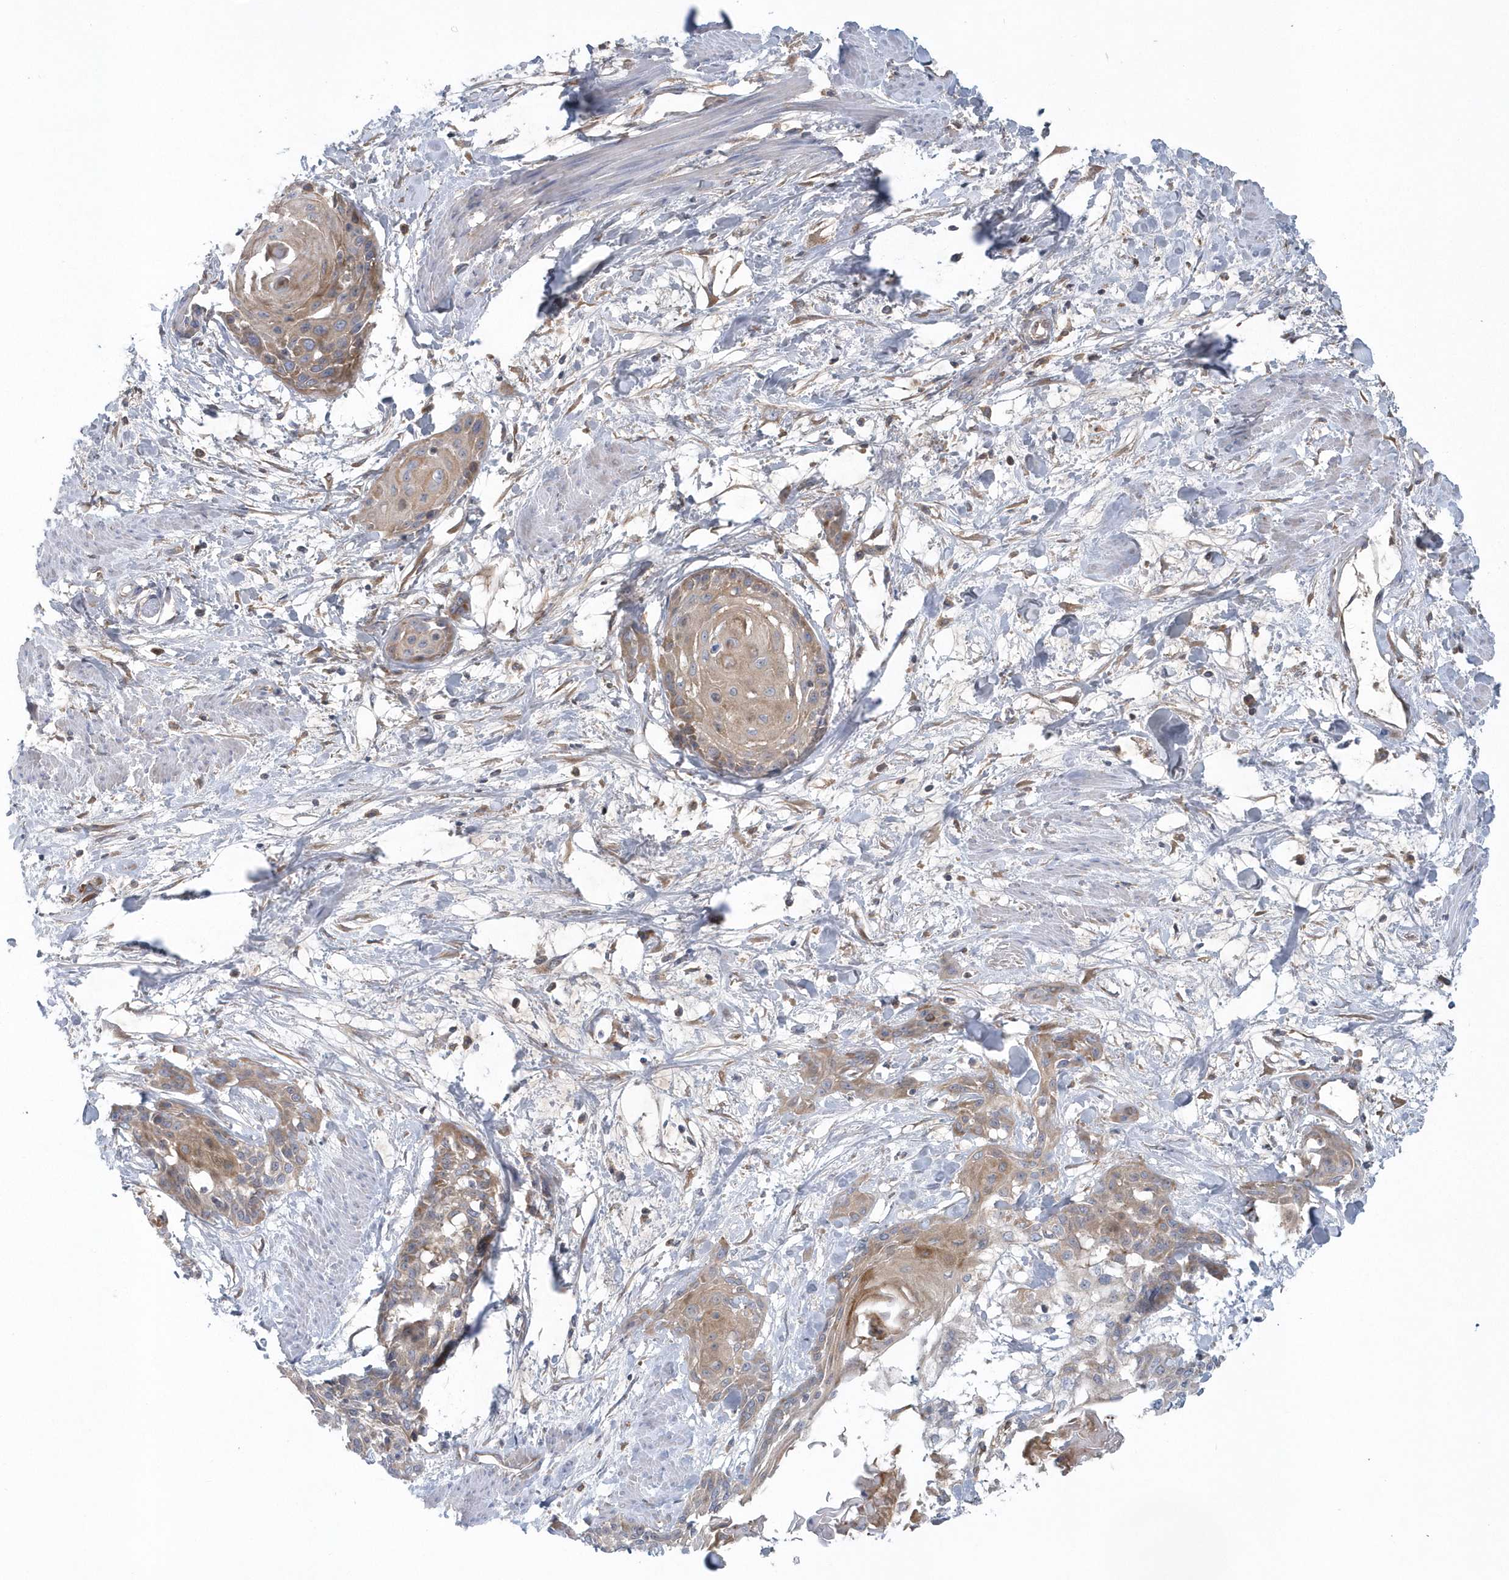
{"staining": {"intensity": "weak", "quantity": ">75%", "location": "cytoplasmic/membranous"}, "tissue": "cervical cancer", "cell_type": "Tumor cells", "image_type": "cancer", "snomed": [{"axis": "morphology", "description": "Squamous cell carcinoma, NOS"}, {"axis": "topography", "description": "Cervix"}], "caption": "This micrograph displays immunohistochemistry staining of cervical cancer, with low weak cytoplasmic/membranous positivity in approximately >75% of tumor cells.", "gene": "SPATA18", "patient": {"sex": "female", "age": 57}}